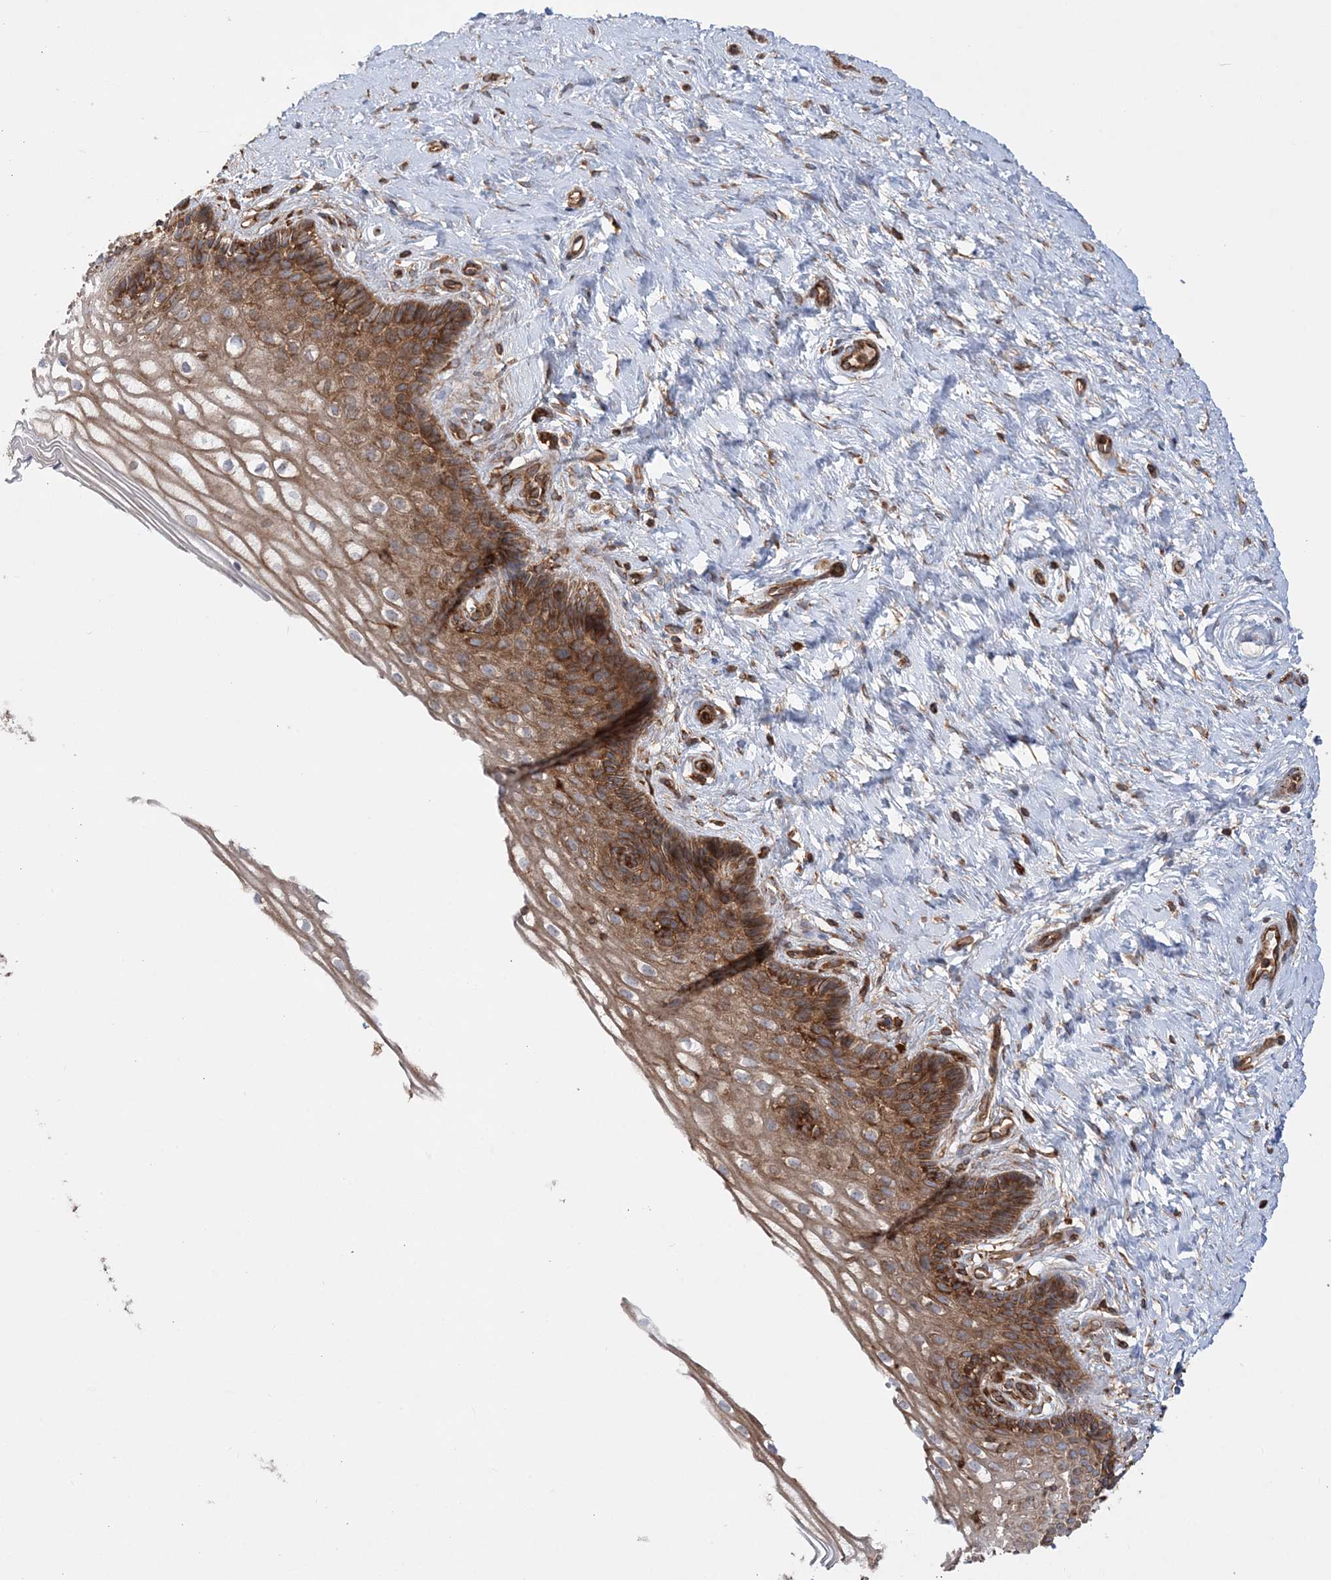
{"staining": {"intensity": "moderate", "quantity": ">75%", "location": "cytoplasmic/membranous"}, "tissue": "cervix", "cell_type": "Glandular cells", "image_type": "normal", "snomed": [{"axis": "morphology", "description": "Normal tissue, NOS"}, {"axis": "topography", "description": "Cervix"}], "caption": "Approximately >75% of glandular cells in benign human cervix display moderate cytoplasmic/membranous protein positivity as visualized by brown immunohistochemical staining.", "gene": "TBC1D5", "patient": {"sex": "female", "age": 33}}